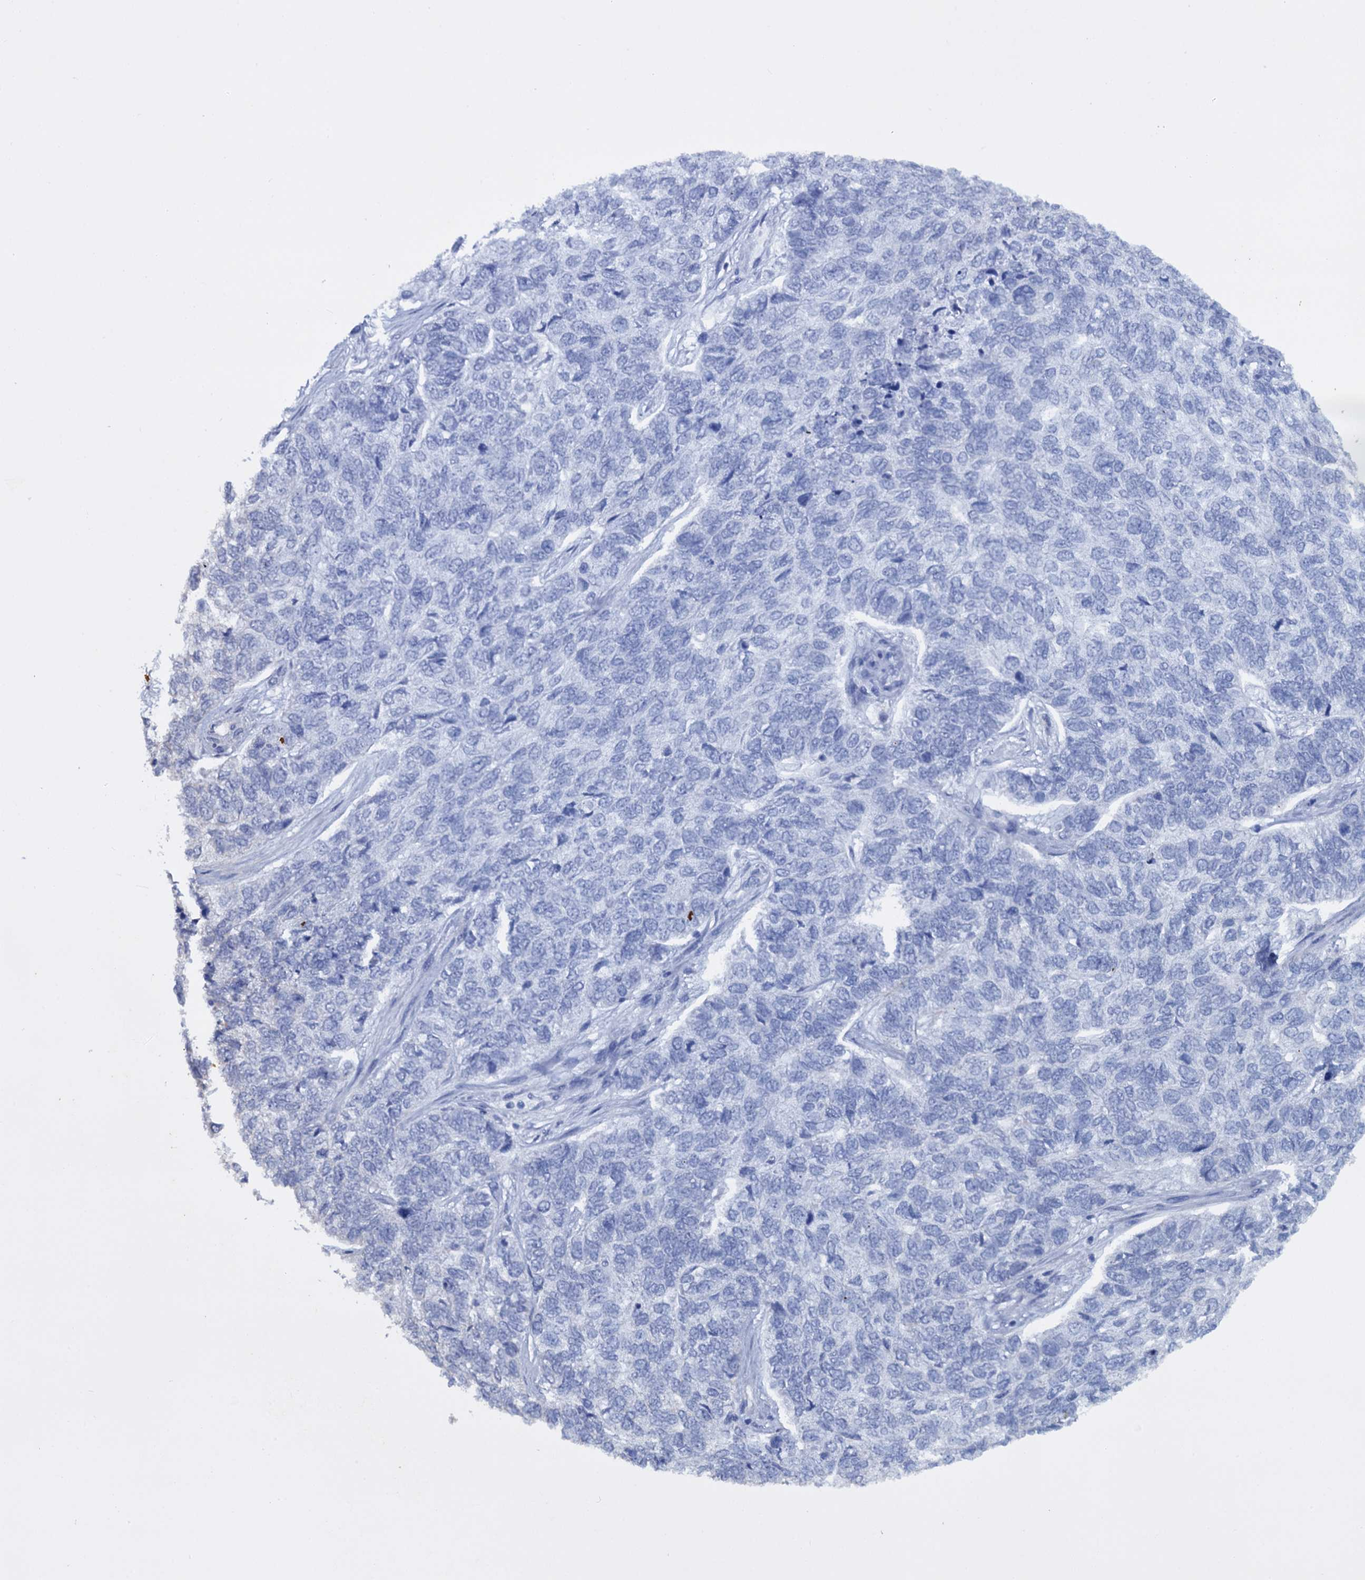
{"staining": {"intensity": "negative", "quantity": "none", "location": "none"}, "tissue": "skin cancer", "cell_type": "Tumor cells", "image_type": "cancer", "snomed": [{"axis": "morphology", "description": "Basal cell carcinoma"}, {"axis": "topography", "description": "Skin"}], "caption": "Image shows no protein positivity in tumor cells of basal cell carcinoma (skin) tissue.", "gene": "ETFBKMT", "patient": {"sex": "female", "age": 65}}